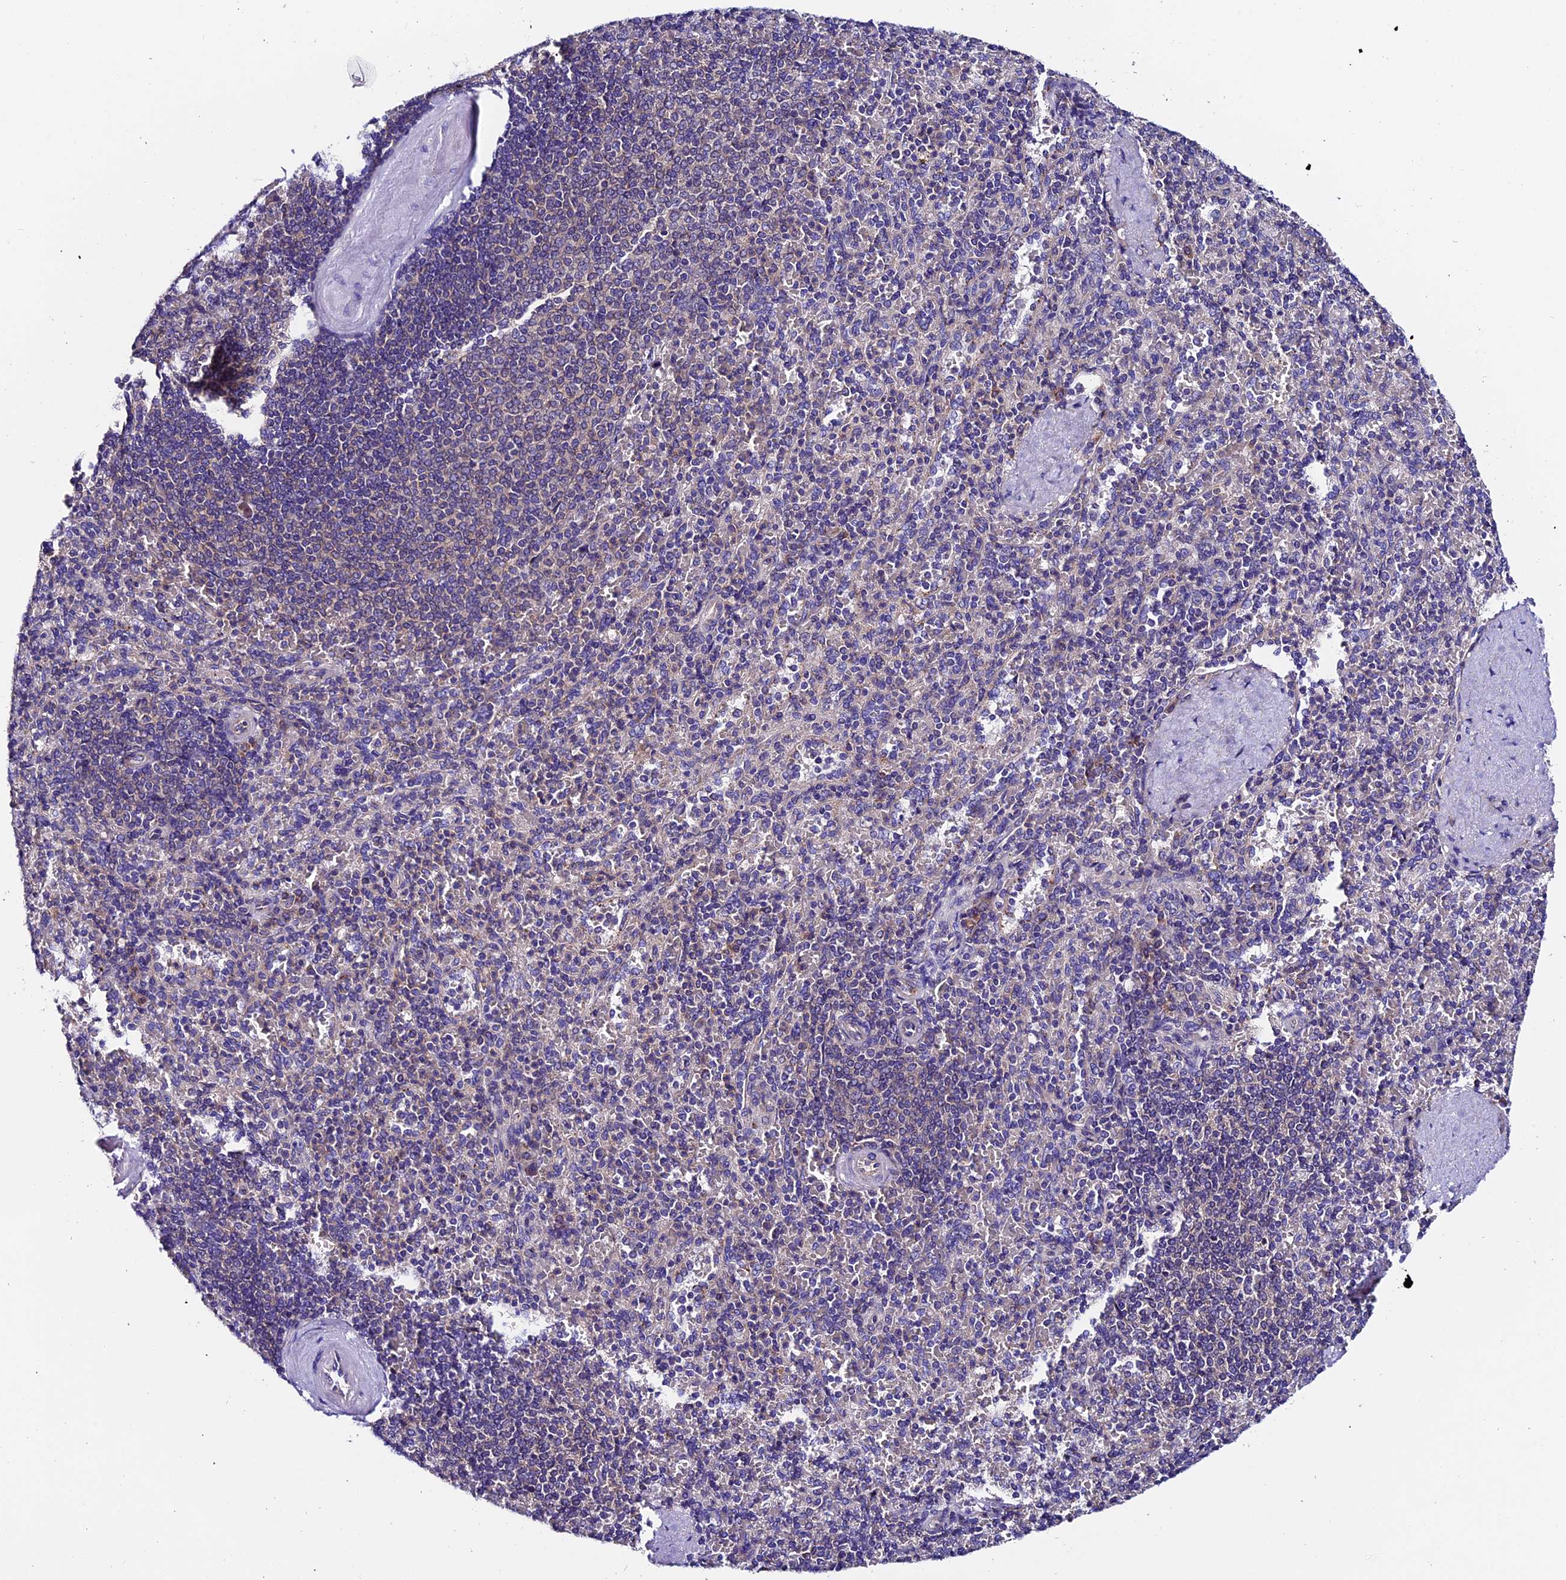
{"staining": {"intensity": "weak", "quantity": "<25%", "location": "cytoplasmic/membranous"}, "tissue": "spleen", "cell_type": "Cells in red pulp", "image_type": "normal", "snomed": [{"axis": "morphology", "description": "Normal tissue, NOS"}, {"axis": "topography", "description": "Spleen"}], "caption": "Histopathology image shows no significant protein staining in cells in red pulp of benign spleen. (DAB immunohistochemistry (IHC), high magnification).", "gene": "COMTD1", "patient": {"sex": "male", "age": 82}}